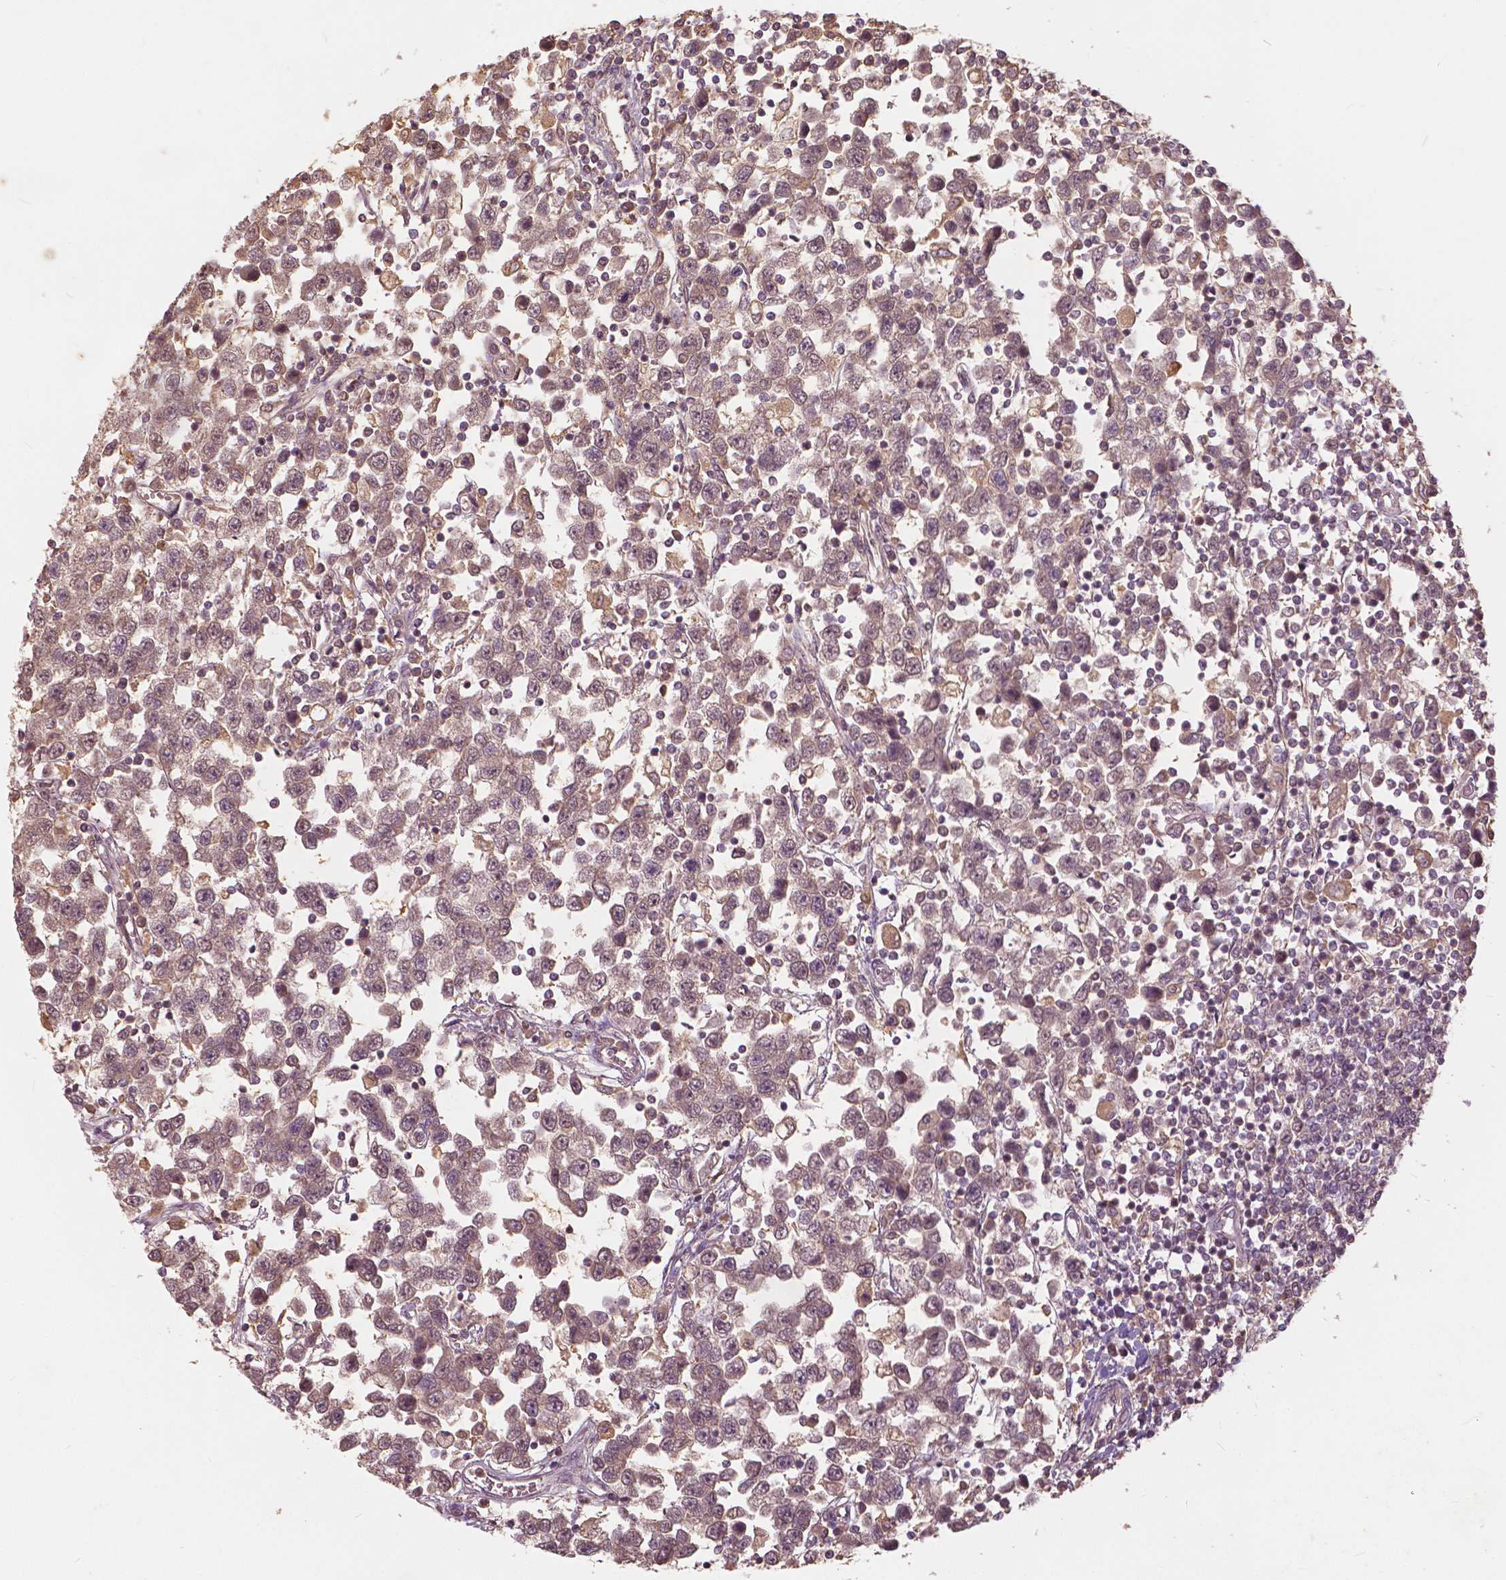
{"staining": {"intensity": "weak", "quantity": ">75%", "location": "cytoplasmic/membranous,nuclear"}, "tissue": "testis cancer", "cell_type": "Tumor cells", "image_type": "cancer", "snomed": [{"axis": "morphology", "description": "Seminoma, NOS"}, {"axis": "topography", "description": "Testis"}], "caption": "This image reveals immunohistochemistry (IHC) staining of testis cancer (seminoma), with low weak cytoplasmic/membranous and nuclear positivity in approximately >75% of tumor cells.", "gene": "ANGPTL4", "patient": {"sex": "male", "age": 34}}